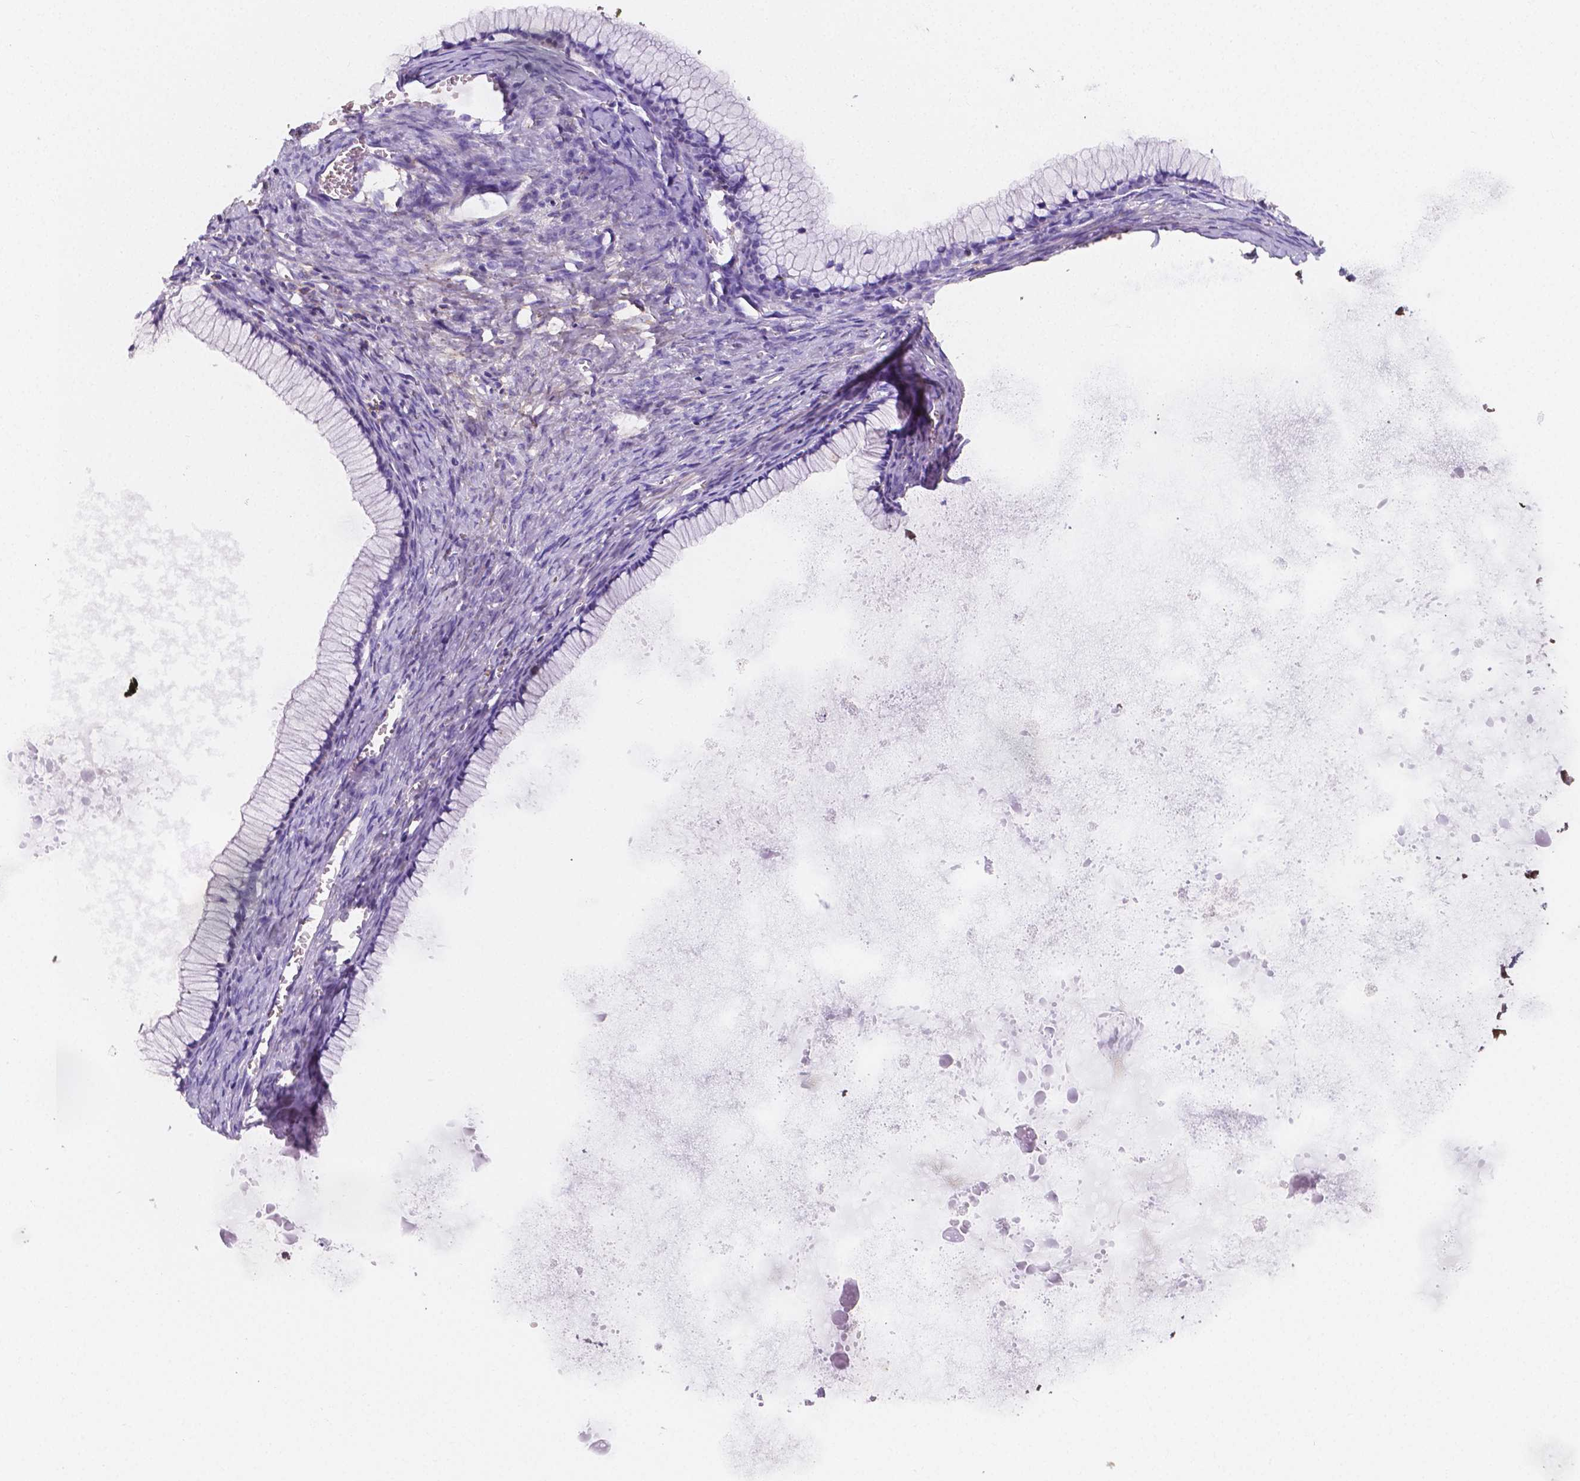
{"staining": {"intensity": "negative", "quantity": "none", "location": "none"}, "tissue": "ovarian cancer", "cell_type": "Tumor cells", "image_type": "cancer", "snomed": [{"axis": "morphology", "description": "Cystadenocarcinoma, mucinous, NOS"}, {"axis": "topography", "description": "Ovary"}], "caption": "Tumor cells are negative for brown protein staining in mucinous cystadenocarcinoma (ovarian).", "gene": "GABRD", "patient": {"sex": "female", "age": 41}}